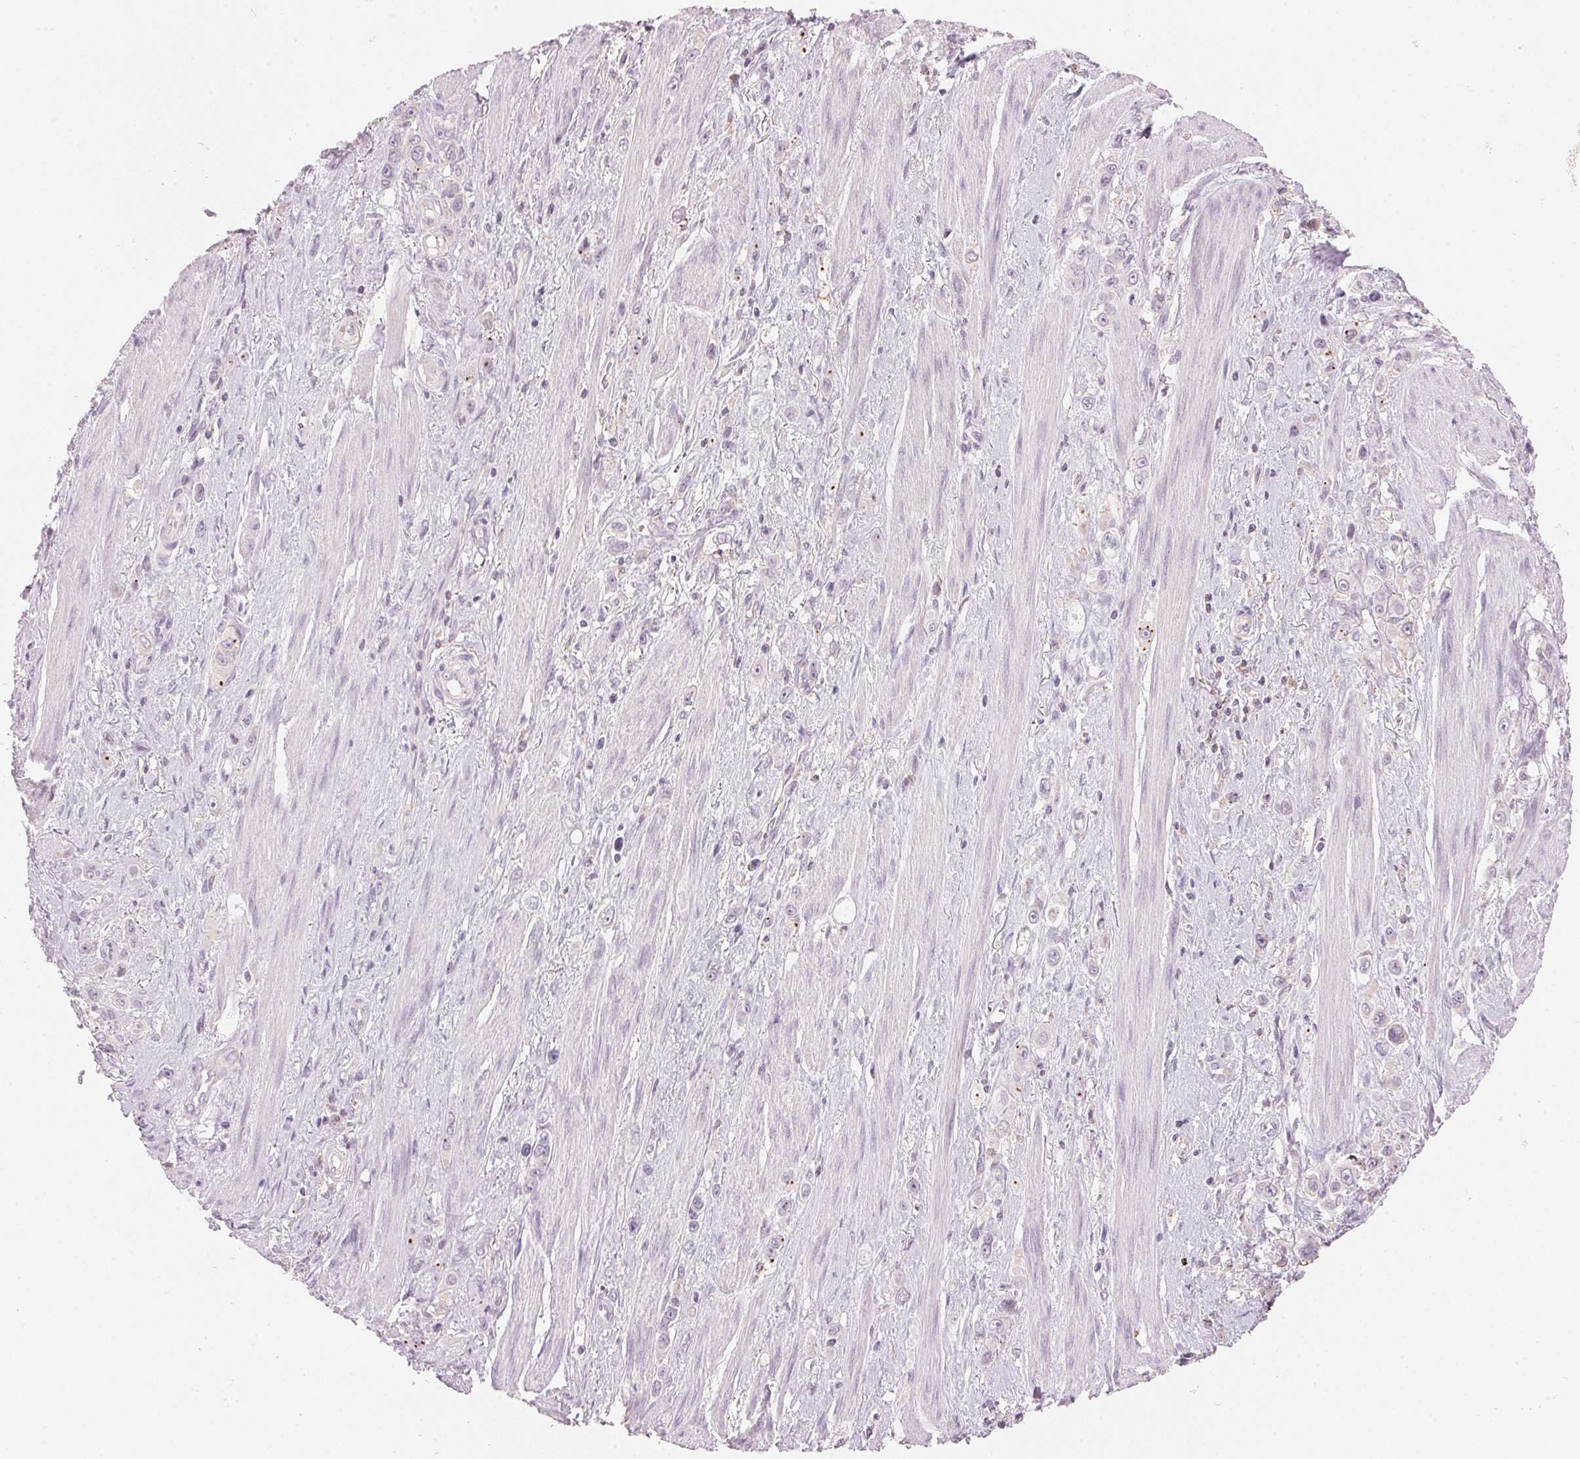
{"staining": {"intensity": "negative", "quantity": "none", "location": "none"}, "tissue": "stomach cancer", "cell_type": "Tumor cells", "image_type": "cancer", "snomed": [{"axis": "morphology", "description": "Adenocarcinoma, NOS"}, {"axis": "topography", "description": "Stomach, upper"}], "caption": "A histopathology image of human stomach cancer is negative for staining in tumor cells. Brightfield microscopy of IHC stained with DAB (brown) and hematoxylin (blue), captured at high magnification.", "gene": "HOXB13", "patient": {"sex": "male", "age": 75}}